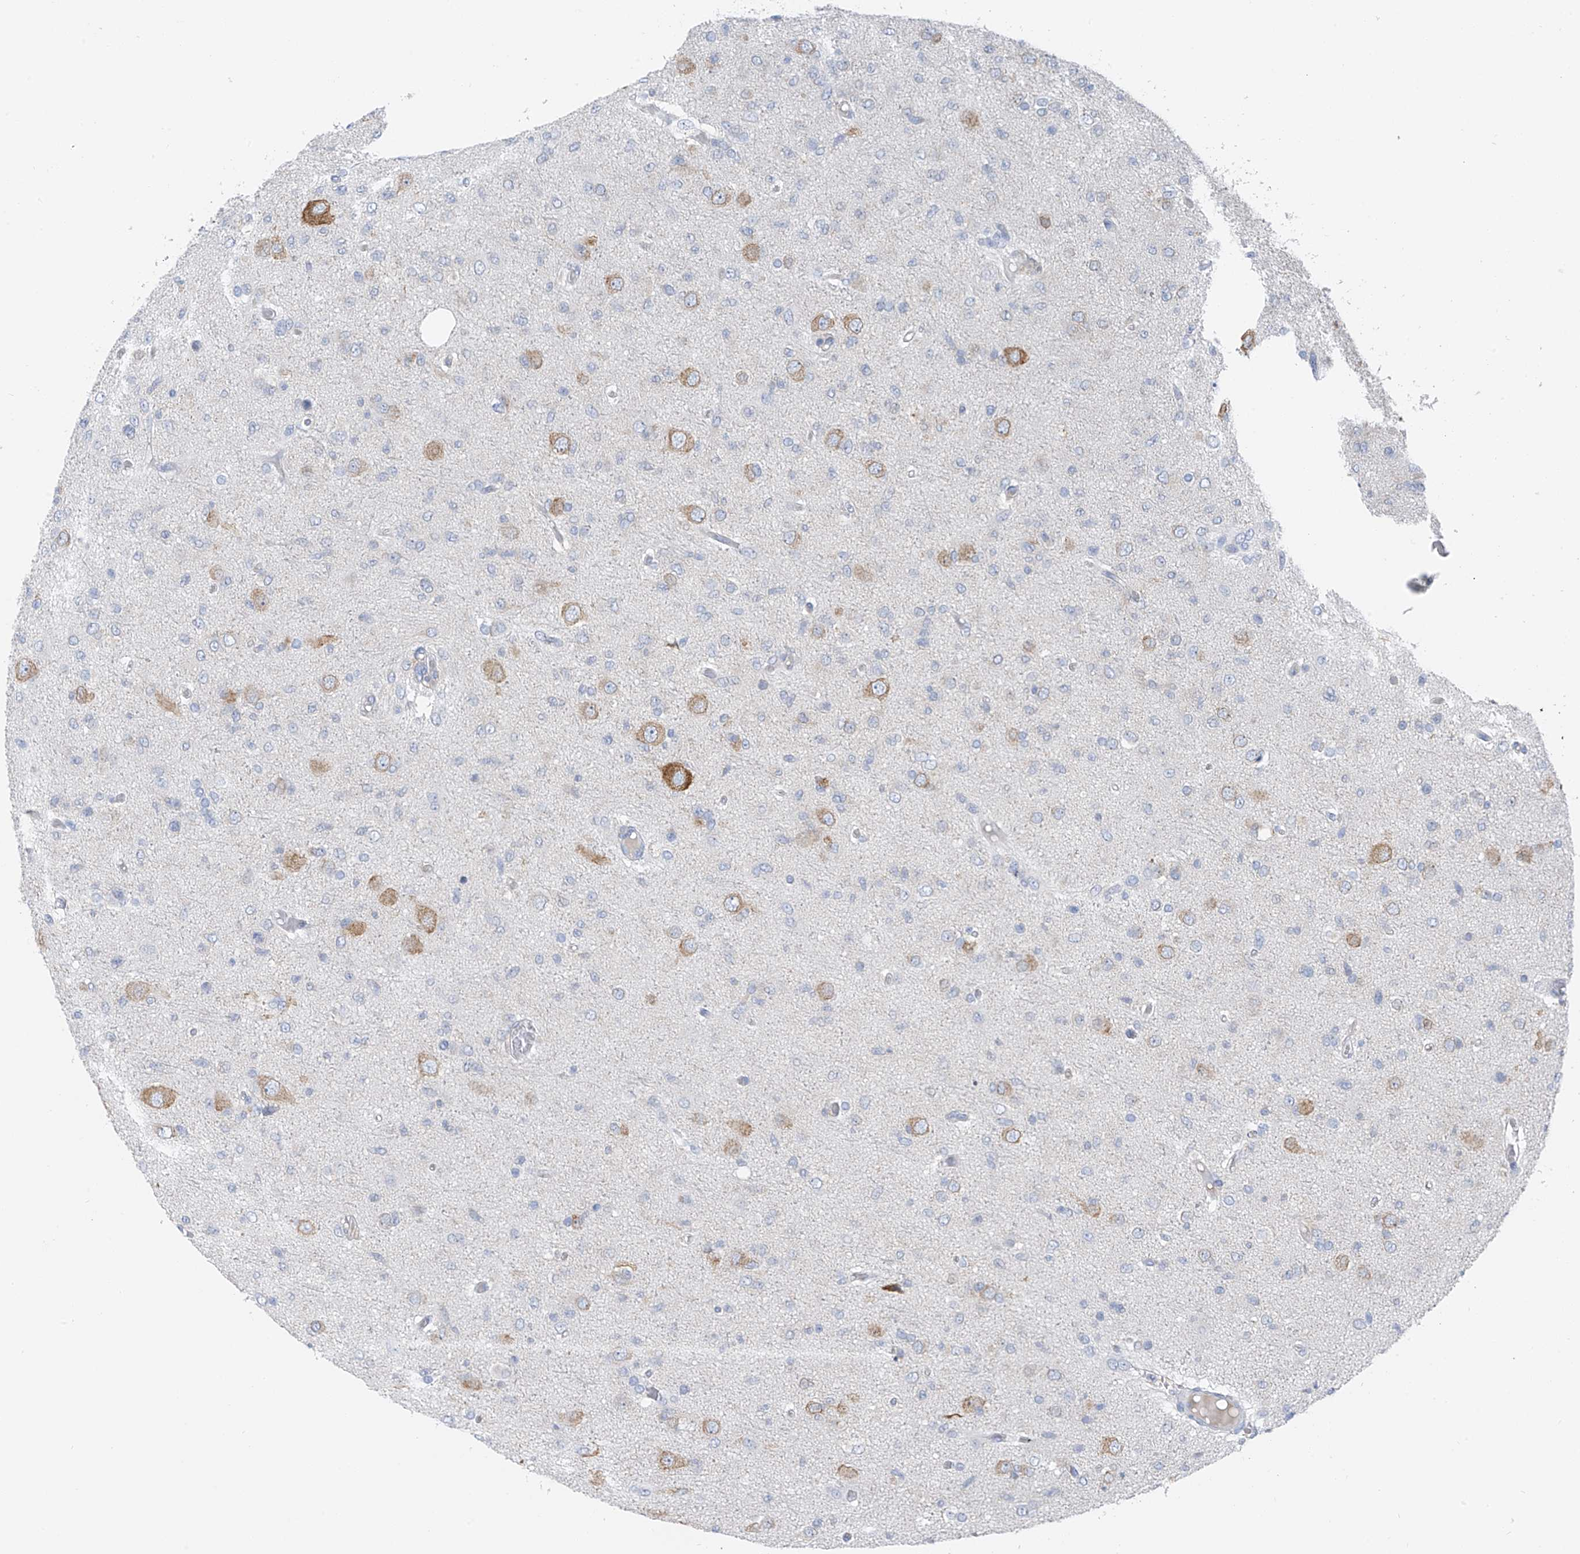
{"staining": {"intensity": "negative", "quantity": "none", "location": "none"}, "tissue": "glioma", "cell_type": "Tumor cells", "image_type": "cancer", "snomed": [{"axis": "morphology", "description": "Glioma, malignant, High grade"}, {"axis": "topography", "description": "Brain"}], "caption": "Image shows no significant protein positivity in tumor cells of high-grade glioma (malignant). (DAB (3,3'-diaminobenzidine) immunohistochemistry (IHC) visualized using brightfield microscopy, high magnification).", "gene": "POMGNT2", "patient": {"sex": "female", "age": 59}}